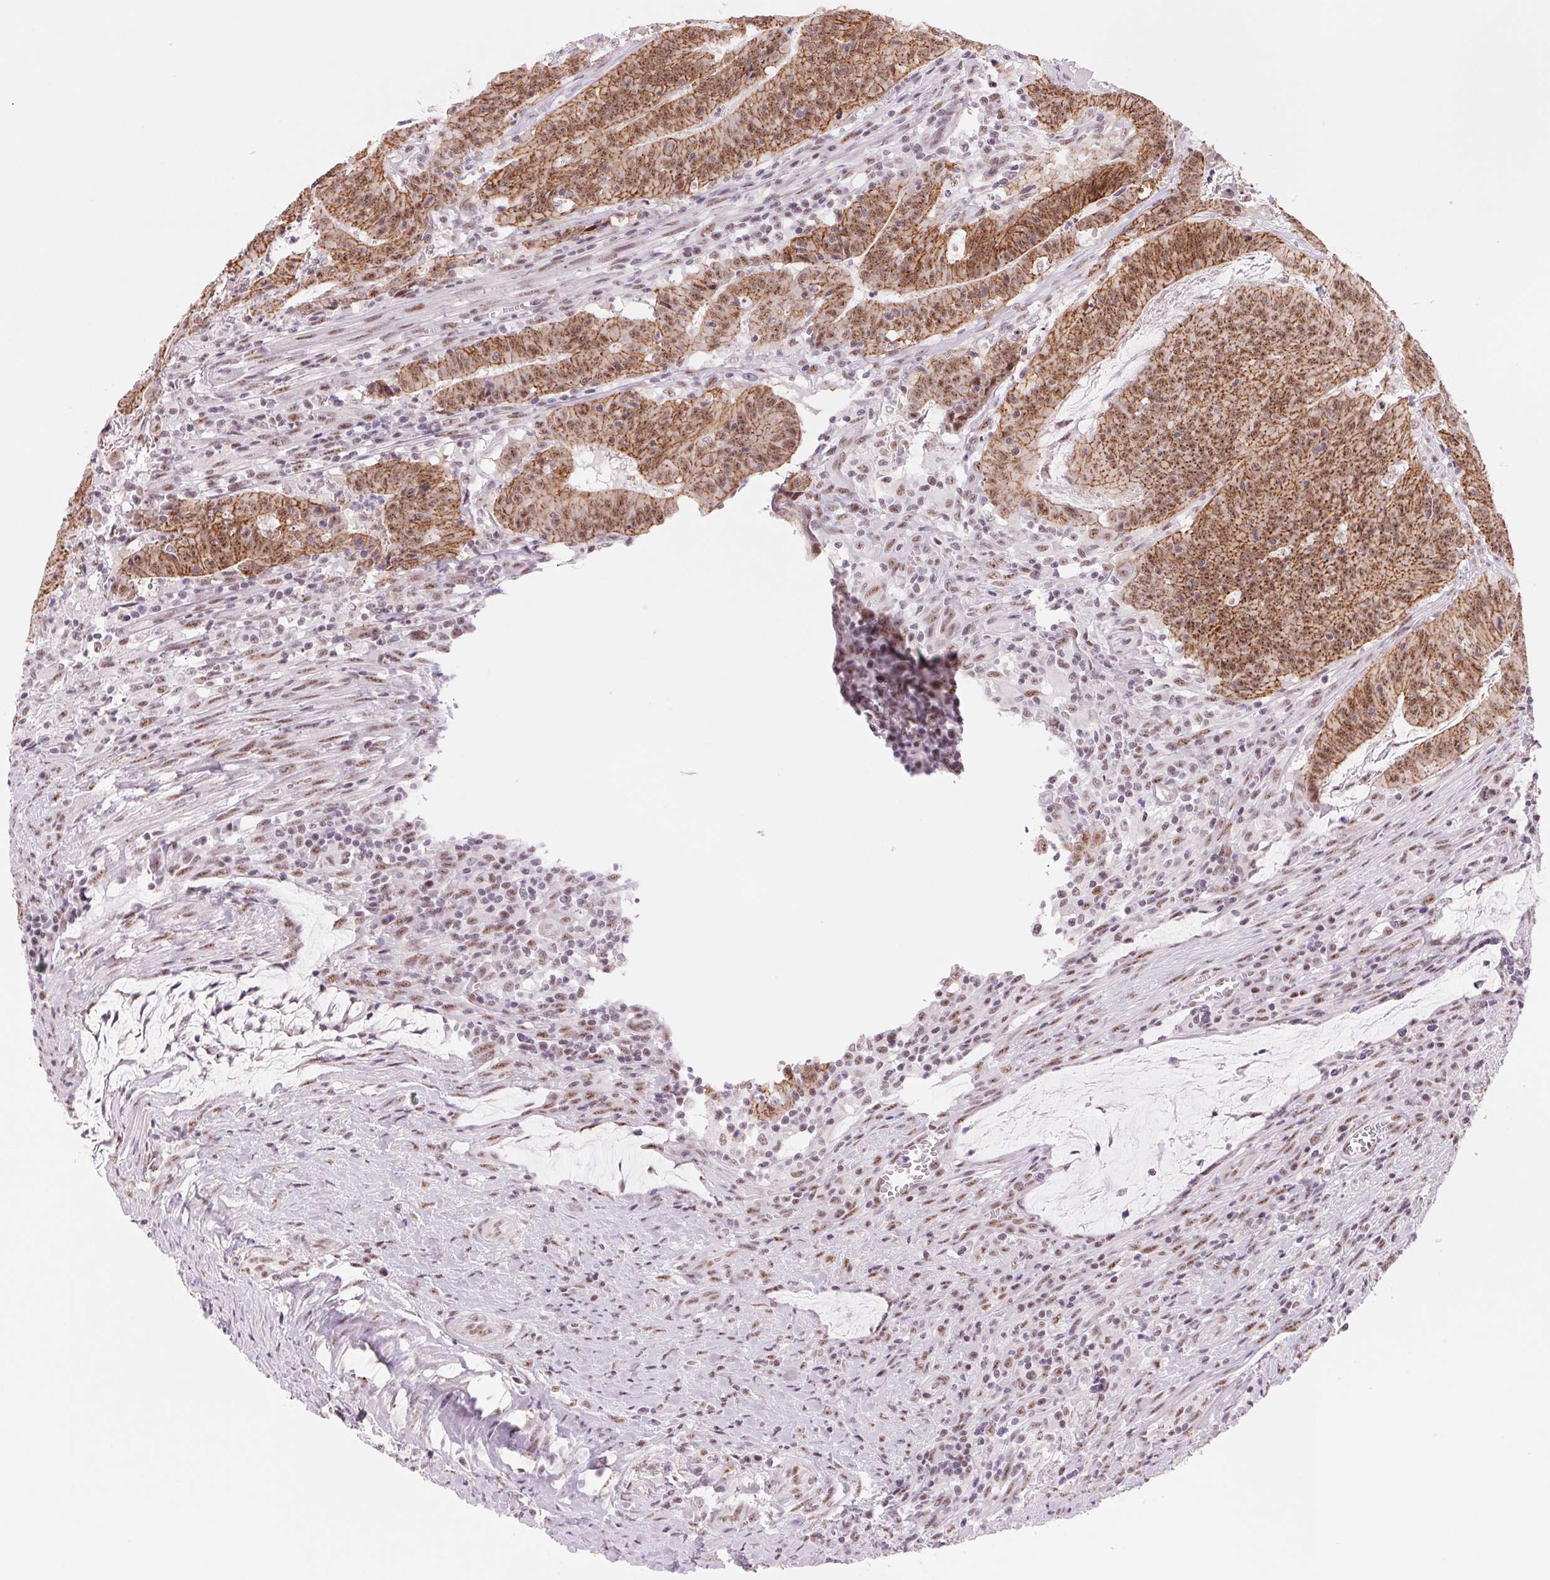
{"staining": {"intensity": "moderate", "quantity": ">75%", "location": "cytoplasmic/membranous,nuclear"}, "tissue": "colorectal cancer", "cell_type": "Tumor cells", "image_type": "cancer", "snomed": [{"axis": "morphology", "description": "Adenocarcinoma, NOS"}, {"axis": "topography", "description": "Colon"}], "caption": "DAB immunohistochemical staining of human colorectal adenocarcinoma exhibits moderate cytoplasmic/membranous and nuclear protein expression in about >75% of tumor cells. (DAB (3,3'-diaminobenzidine) = brown stain, brightfield microscopy at high magnification).", "gene": "ZC3H14", "patient": {"sex": "male", "age": 33}}